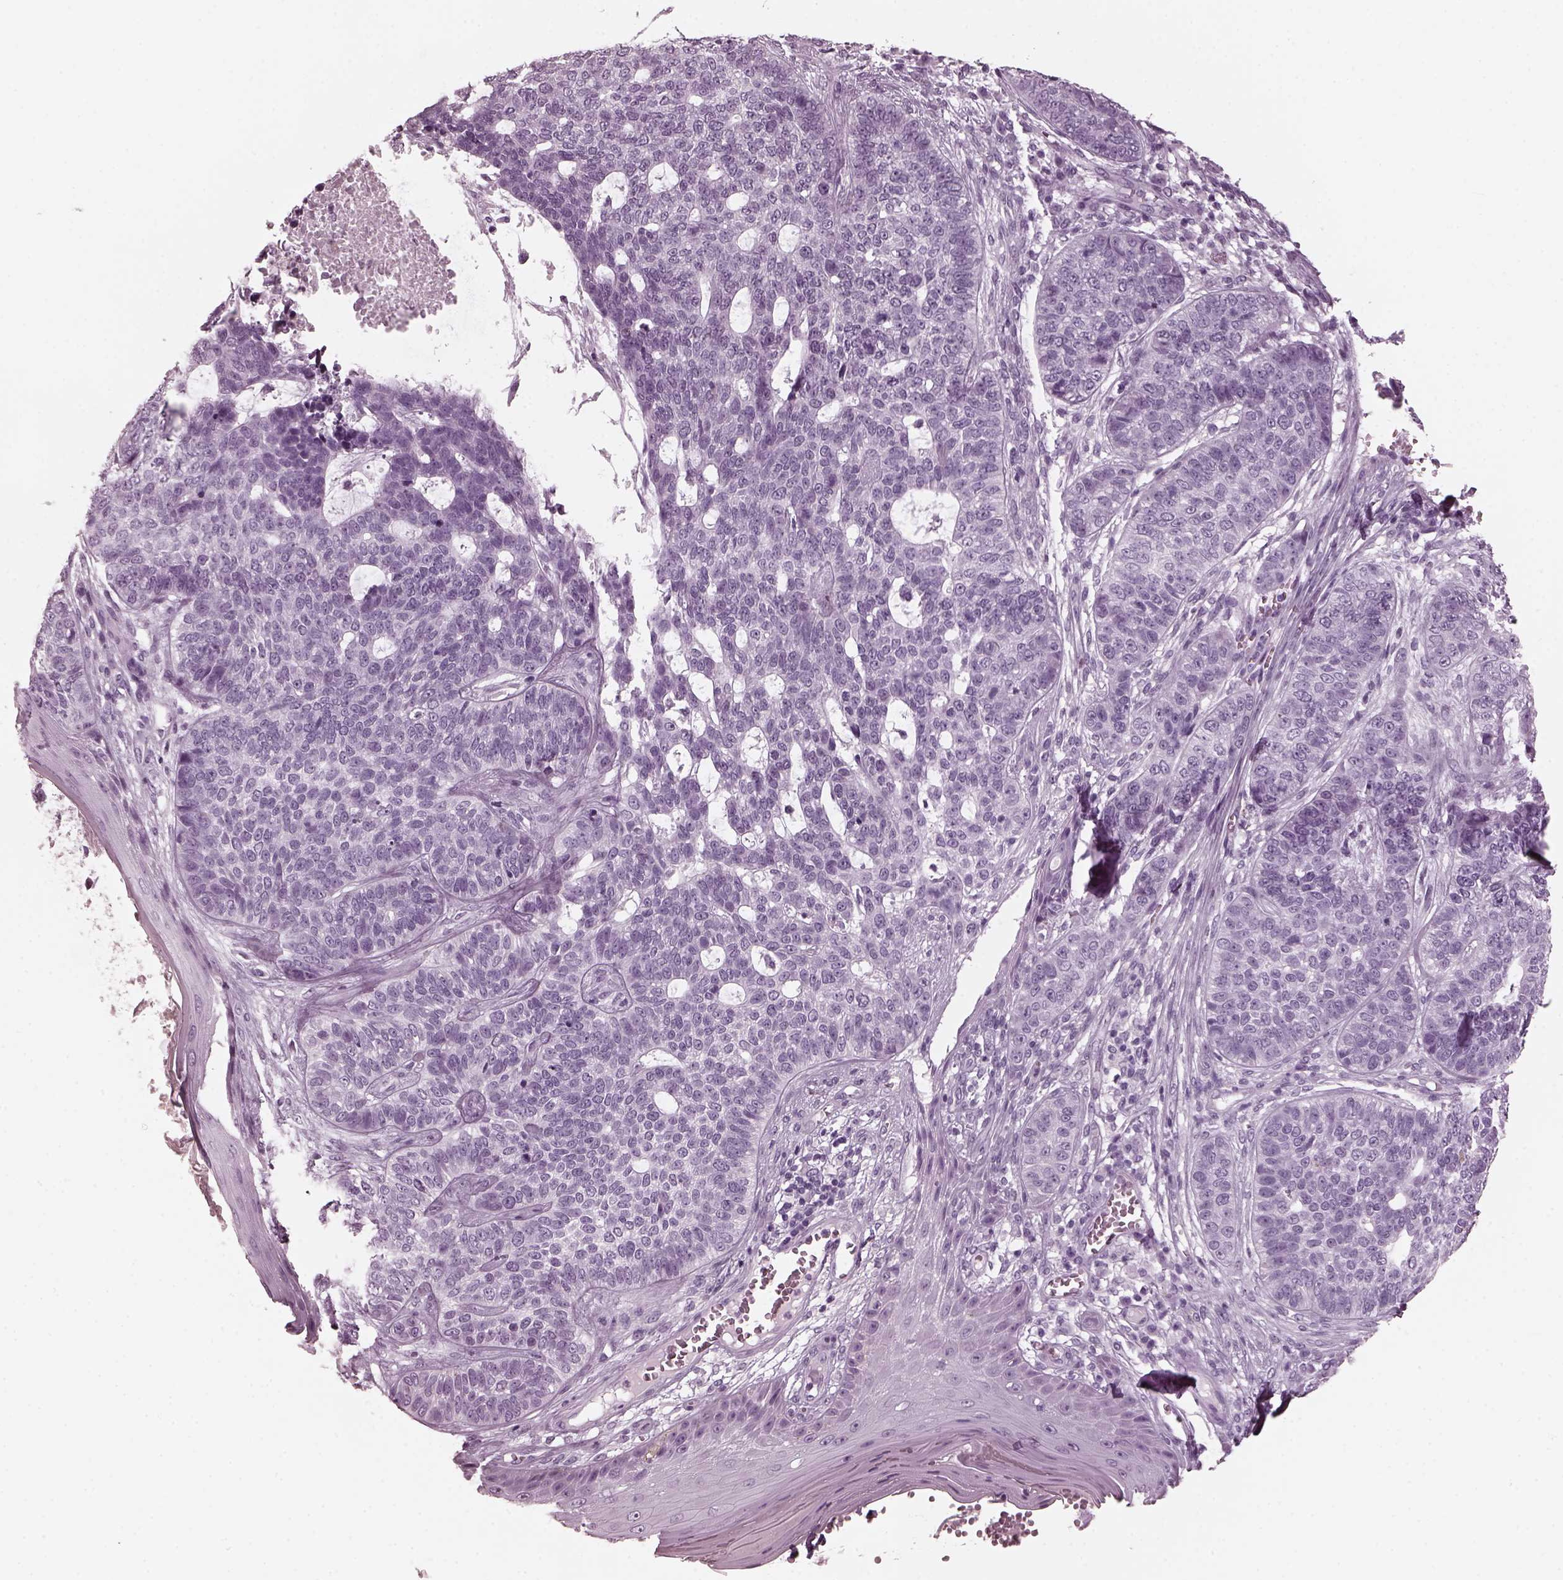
{"staining": {"intensity": "negative", "quantity": "none", "location": "none"}, "tissue": "skin cancer", "cell_type": "Tumor cells", "image_type": "cancer", "snomed": [{"axis": "morphology", "description": "Basal cell carcinoma"}, {"axis": "topography", "description": "Skin"}], "caption": "DAB immunohistochemical staining of human basal cell carcinoma (skin) displays no significant expression in tumor cells. The staining was performed using DAB (3,3'-diaminobenzidine) to visualize the protein expression in brown, while the nuclei were stained in blue with hematoxylin (Magnification: 20x).", "gene": "RCVRN", "patient": {"sex": "female", "age": 69}}